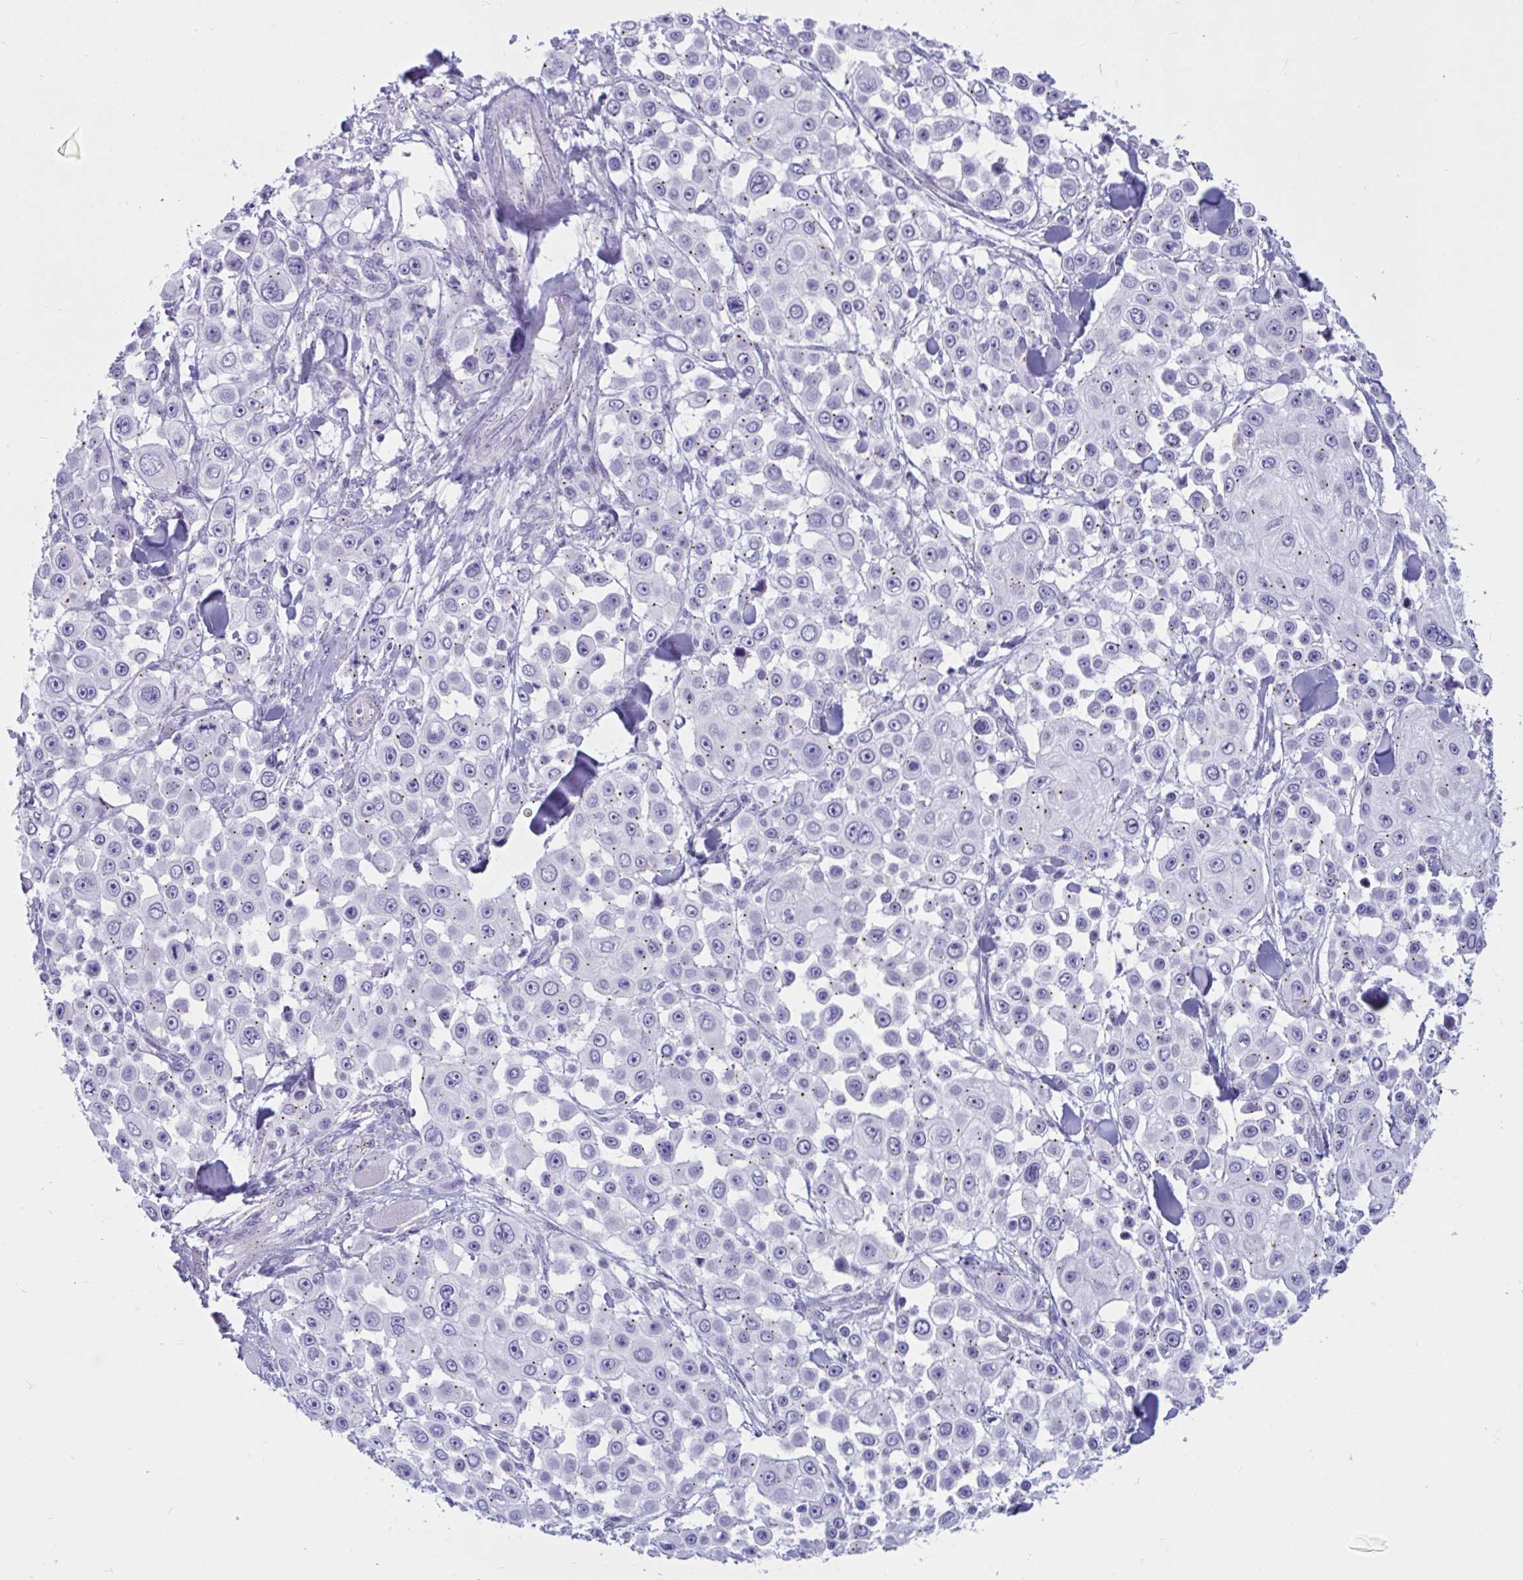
{"staining": {"intensity": "moderate", "quantity": "<25%", "location": "cytoplasmic/membranous"}, "tissue": "skin cancer", "cell_type": "Tumor cells", "image_type": "cancer", "snomed": [{"axis": "morphology", "description": "Squamous cell carcinoma, NOS"}, {"axis": "topography", "description": "Skin"}], "caption": "High-magnification brightfield microscopy of squamous cell carcinoma (skin) stained with DAB (3,3'-diaminobenzidine) (brown) and counterstained with hematoxylin (blue). tumor cells exhibit moderate cytoplasmic/membranous staining is appreciated in approximately<25% of cells.", "gene": "RNASE3", "patient": {"sex": "male", "age": 67}}